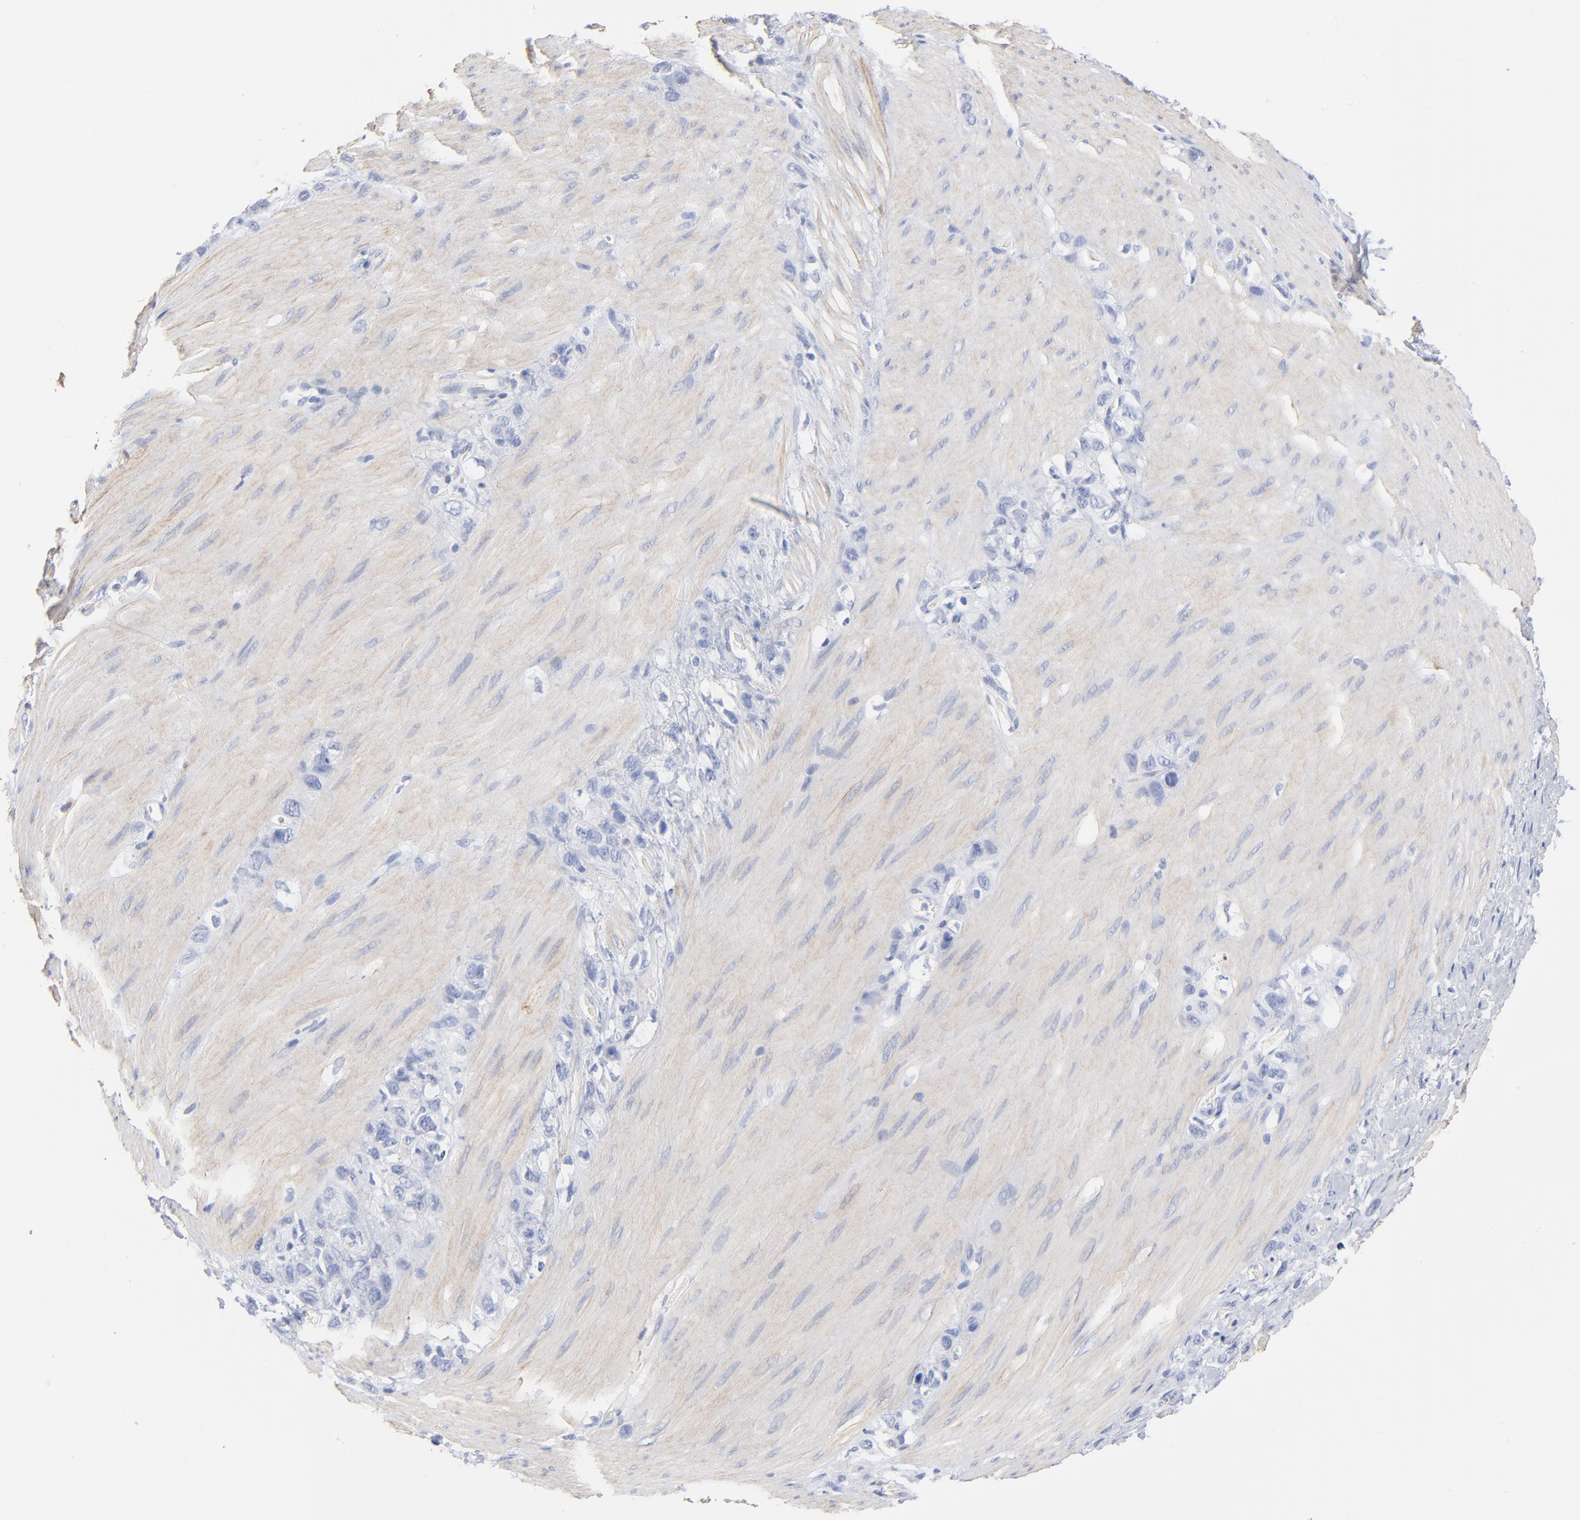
{"staining": {"intensity": "negative", "quantity": "none", "location": "none"}, "tissue": "stomach cancer", "cell_type": "Tumor cells", "image_type": "cancer", "snomed": [{"axis": "morphology", "description": "Normal tissue, NOS"}, {"axis": "morphology", "description": "Adenocarcinoma, NOS"}, {"axis": "morphology", "description": "Adenocarcinoma, High grade"}, {"axis": "topography", "description": "Stomach, upper"}, {"axis": "topography", "description": "Stomach"}], "caption": "There is no significant staining in tumor cells of stomach cancer. Brightfield microscopy of immunohistochemistry stained with DAB (3,3'-diaminobenzidine) (brown) and hematoxylin (blue), captured at high magnification.", "gene": "AGTR1", "patient": {"sex": "female", "age": 65}}